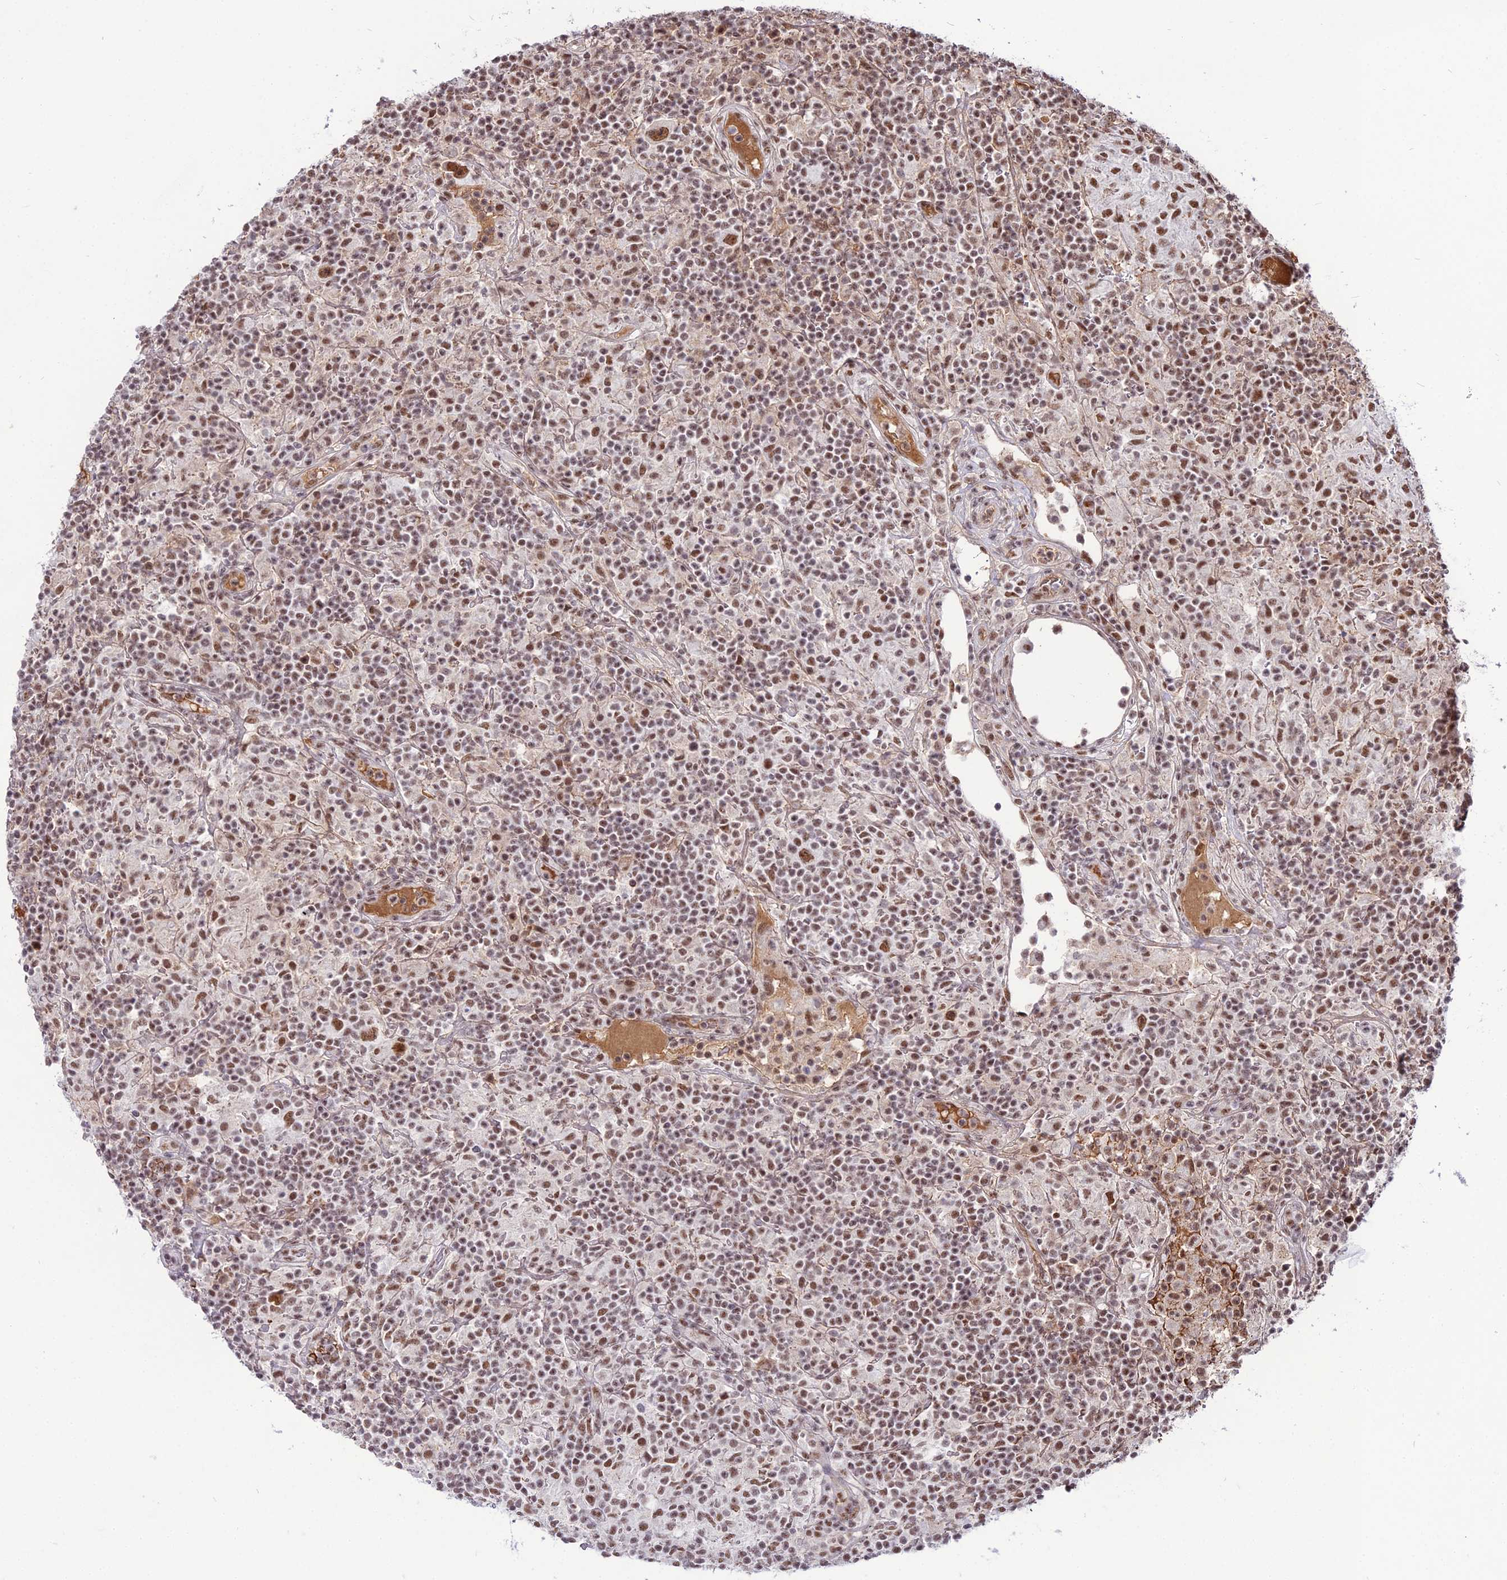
{"staining": {"intensity": "moderate", "quantity": ">75%", "location": "nuclear"}, "tissue": "lymphoma", "cell_type": "Tumor cells", "image_type": "cancer", "snomed": [{"axis": "morphology", "description": "Hodgkin's disease, NOS"}, {"axis": "topography", "description": "Lymph node"}], "caption": "IHC (DAB (3,3'-diaminobenzidine)) staining of human Hodgkin's disease shows moderate nuclear protein staining in approximately >75% of tumor cells.", "gene": "RBM12", "patient": {"sex": "male", "age": 70}}